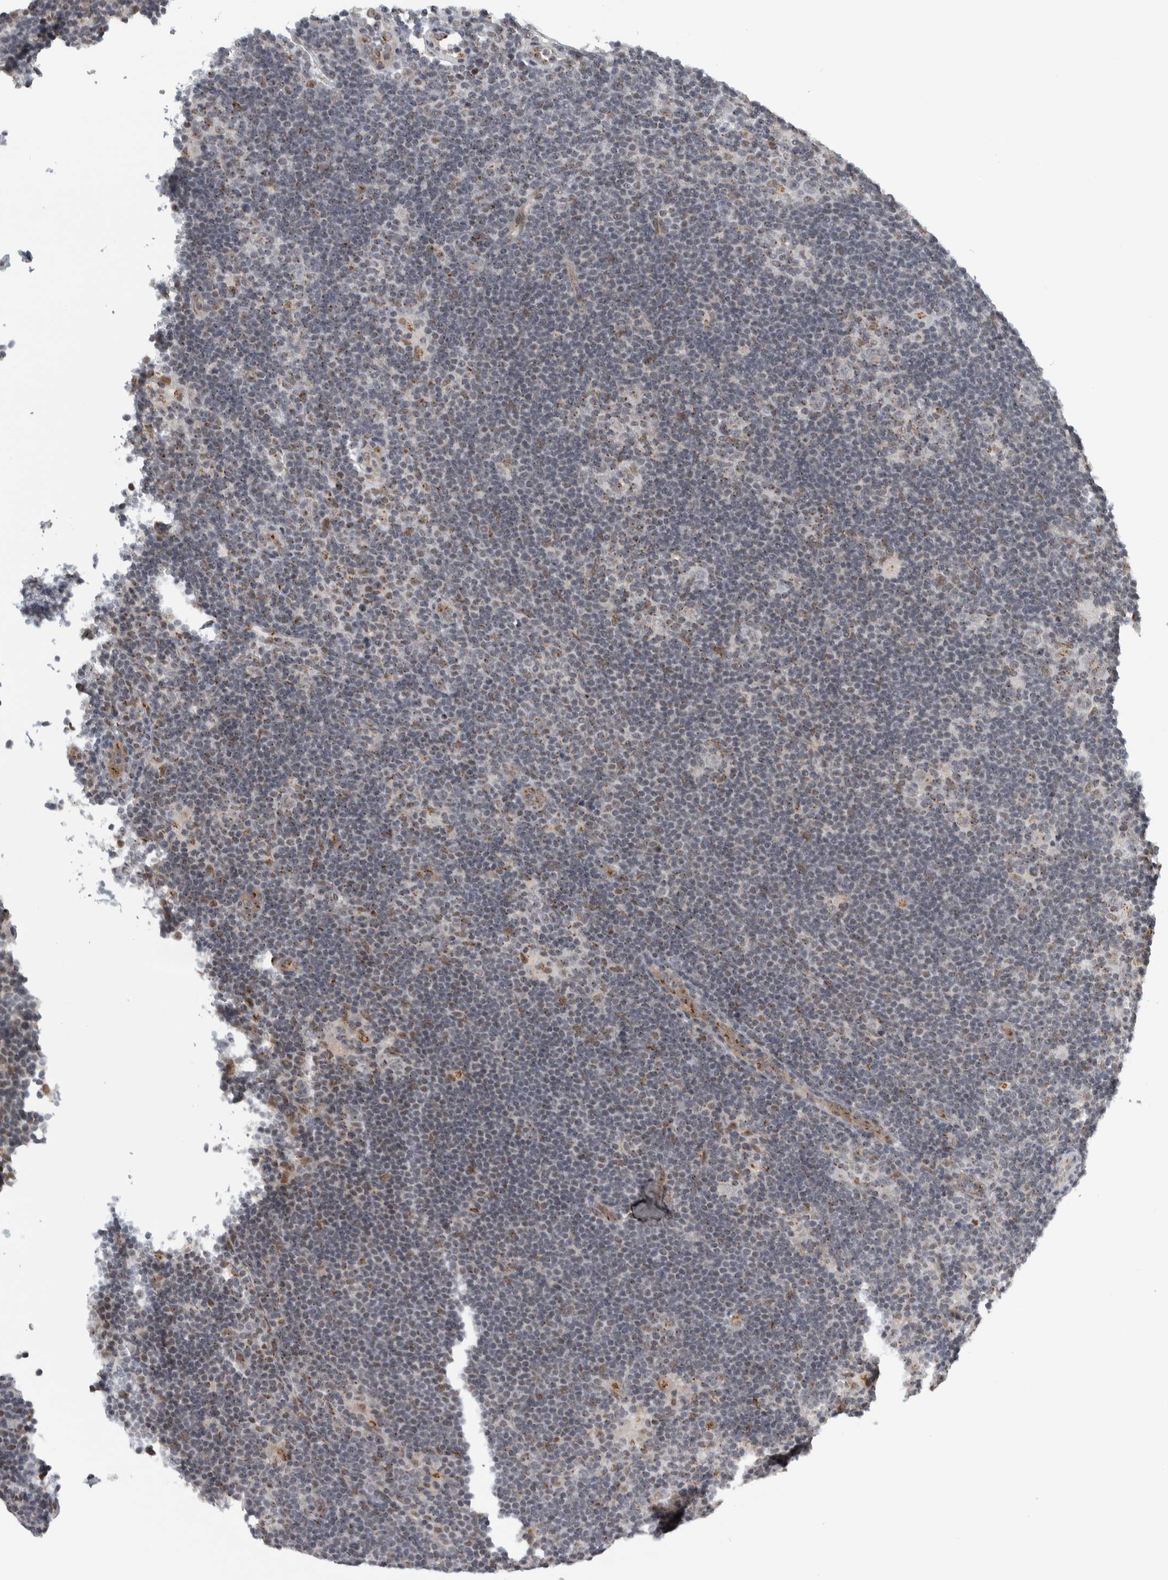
{"staining": {"intensity": "weak", "quantity": ">75%", "location": "cytoplasmic/membranous,nuclear"}, "tissue": "lymphoma", "cell_type": "Tumor cells", "image_type": "cancer", "snomed": [{"axis": "morphology", "description": "Hodgkin's disease, NOS"}, {"axis": "topography", "description": "Lymph node"}], "caption": "Protein staining reveals weak cytoplasmic/membranous and nuclear positivity in about >75% of tumor cells in lymphoma.", "gene": "ZMYND8", "patient": {"sex": "female", "age": 57}}